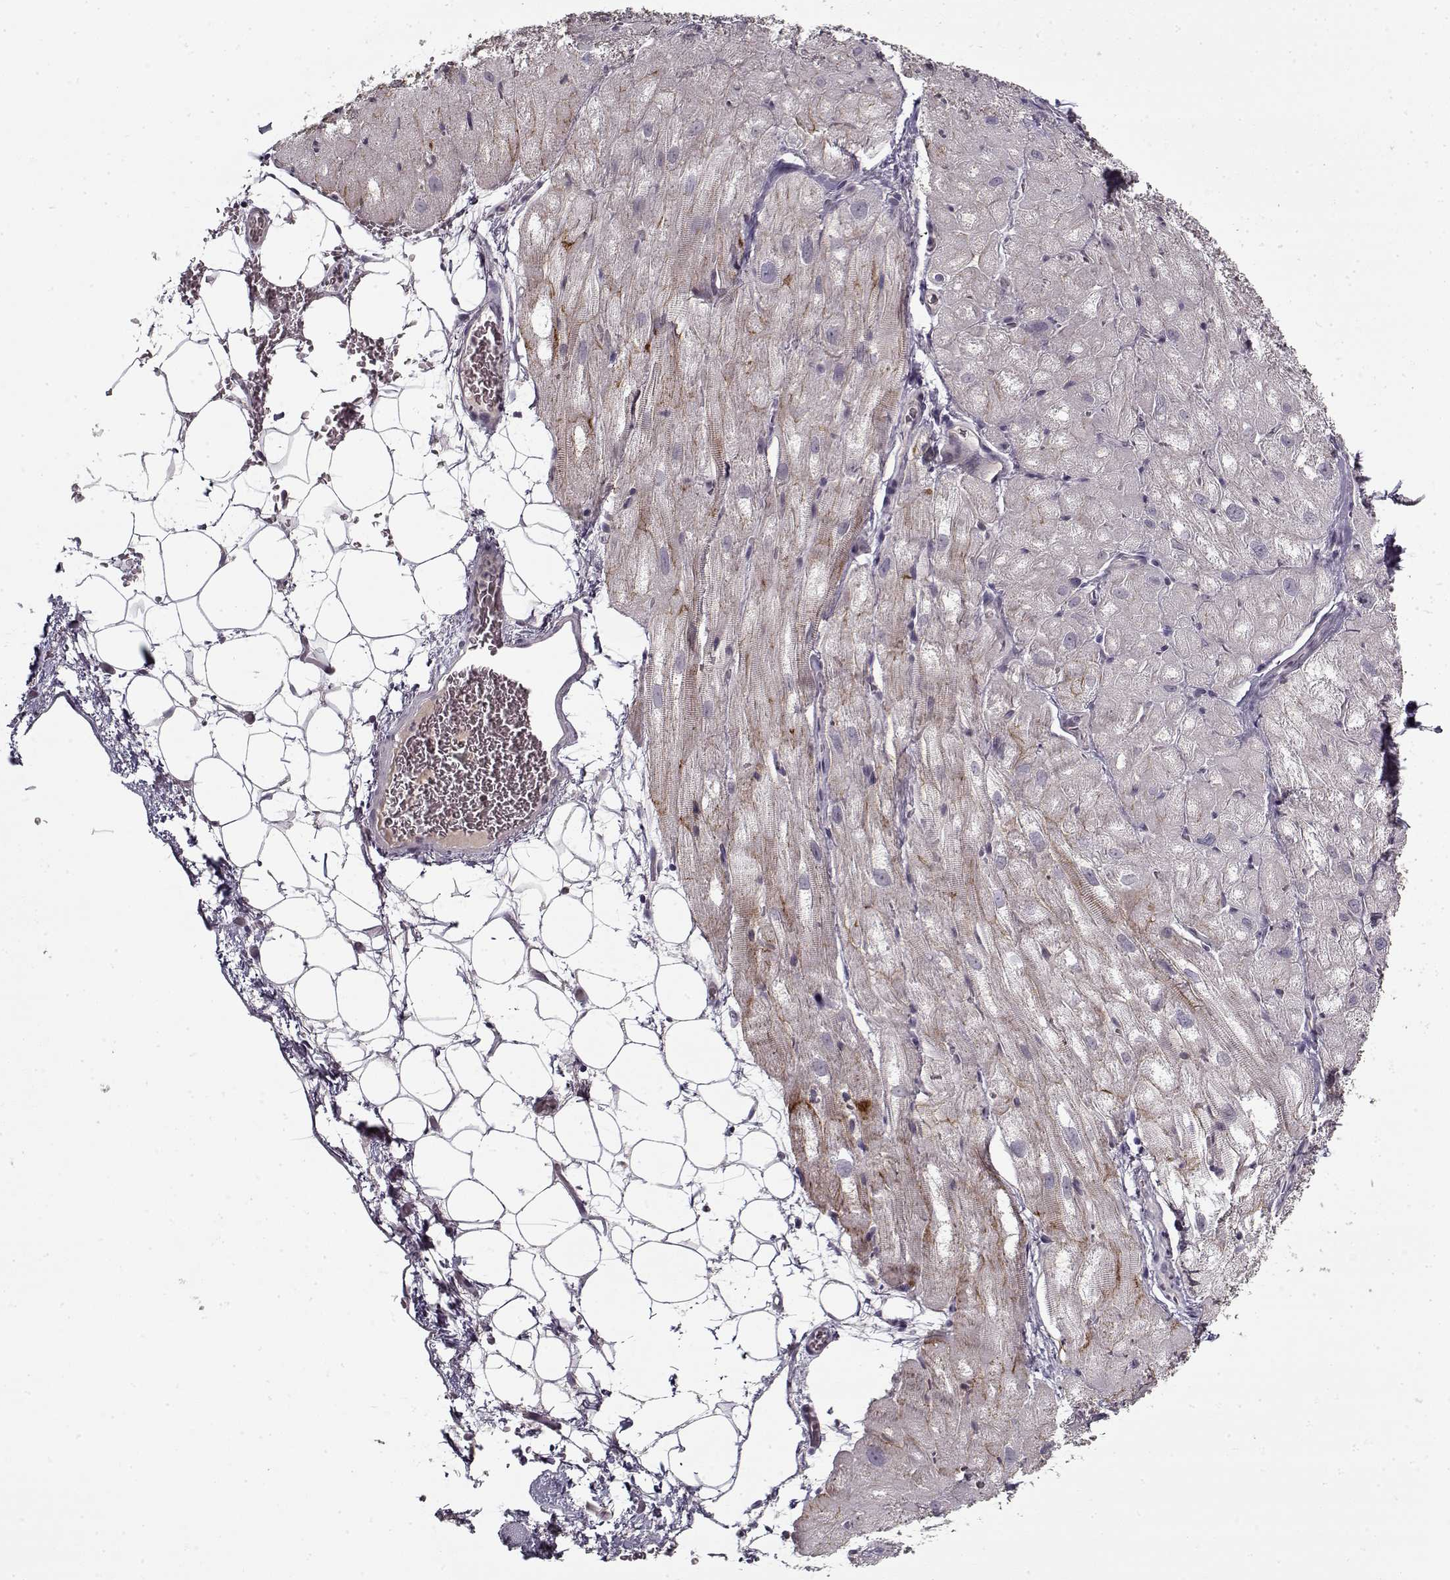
{"staining": {"intensity": "weak", "quantity": ">75%", "location": "cytoplasmic/membranous"}, "tissue": "heart muscle", "cell_type": "Cardiomyocytes", "image_type": "normal", "snomed": [{"axis": "morphology", "description": "Normal tissue, NOS"}, {"axis": "topography", "description": "Heart"}], "caption": "Benign heart muscle displays weak cytoplasmic/membranous expression in approximately >75% of cardiomyocytes (brown staining indicates protein expression, while blue staining denotes nuclei)..", "gene": "LAMA2", "patient": {"sex": "male", "age": 61}}